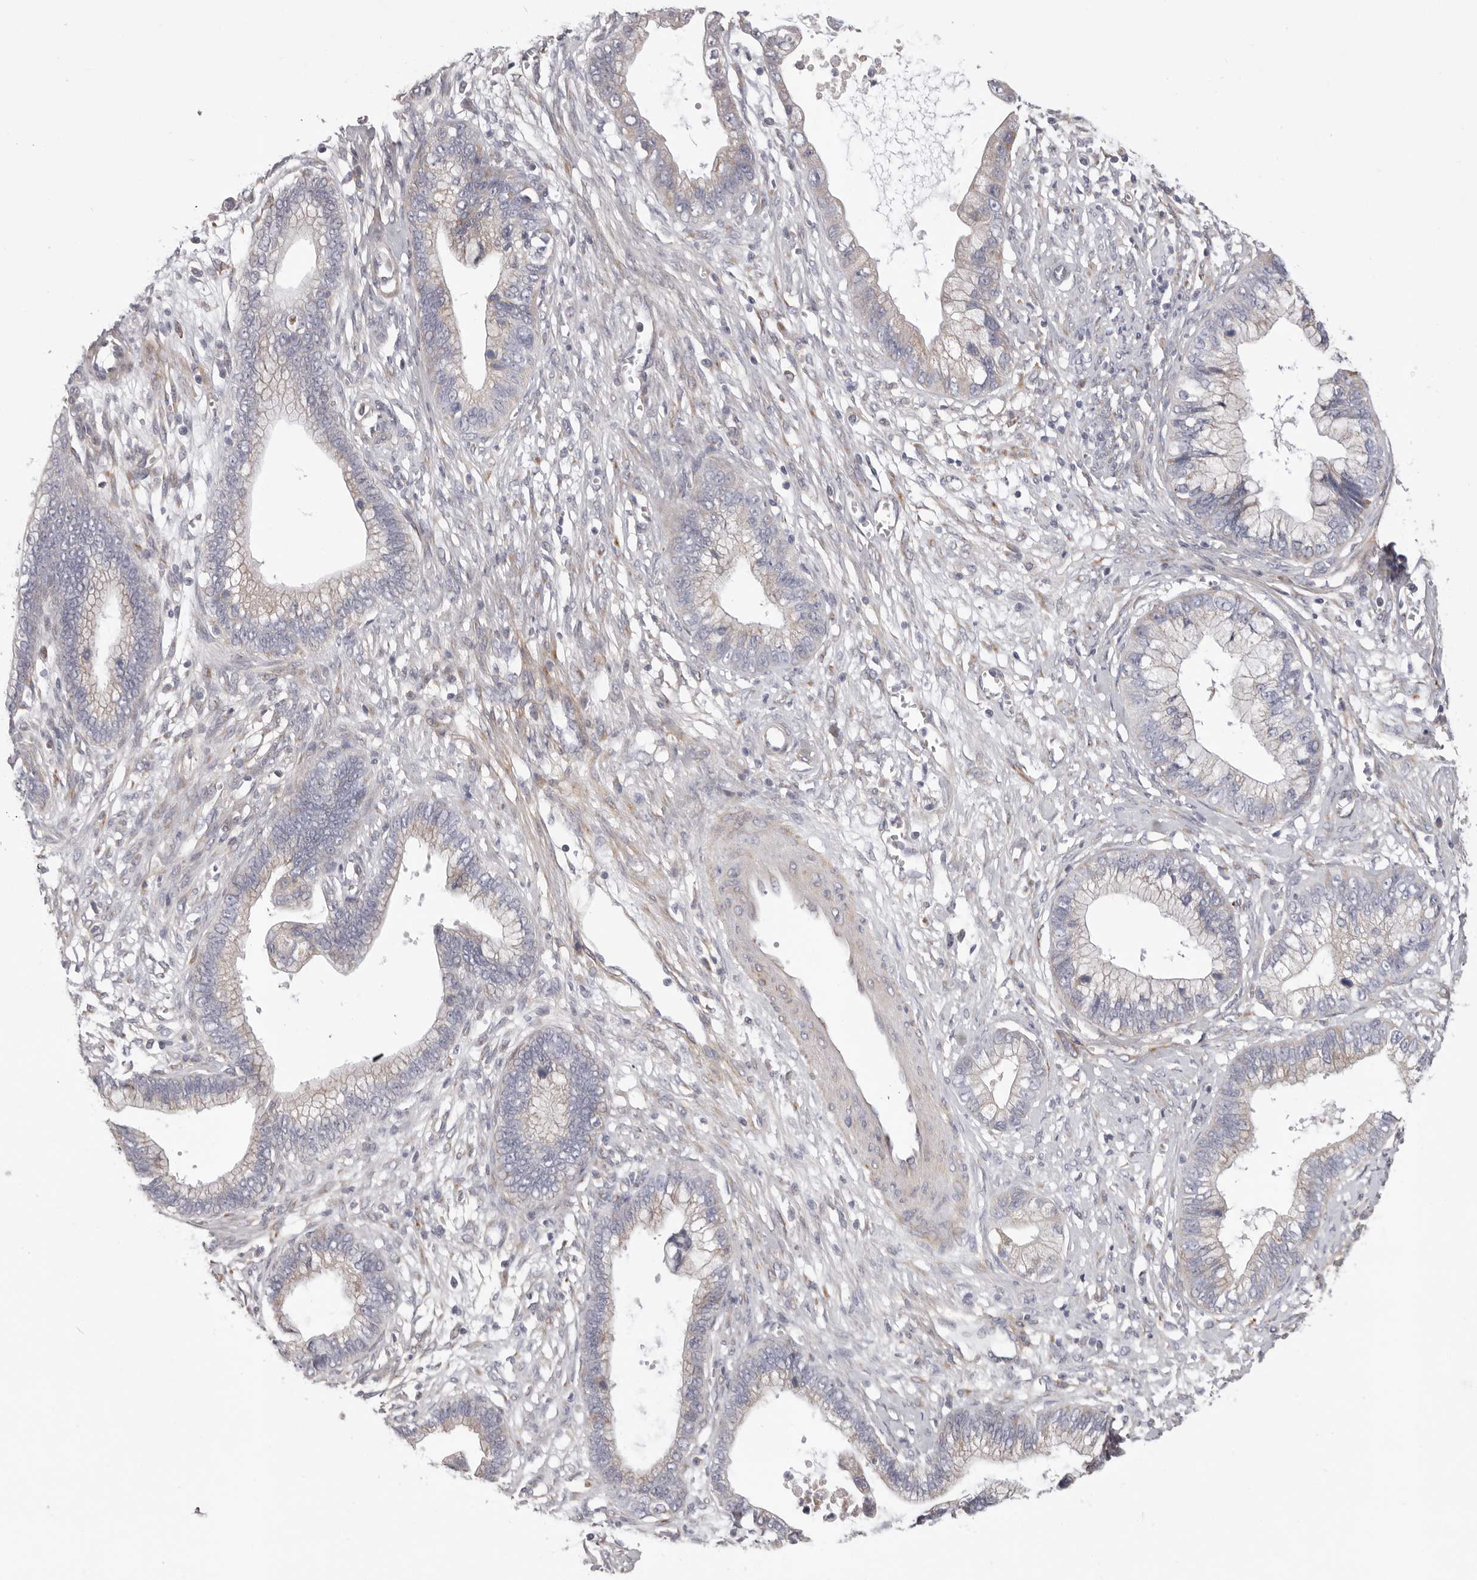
{"staining": {"intensity": "weak", "quantity": "<25%", "location": "cytoplasmic/membranous"}, "tissue": "cervical cancer", "cell_type": "Tumor cells", "image_type": "cancer", "snomed": [{"axis": "morphology", "description": "Adenocarcinoma, NOS"}, {"axis": "topography", "description": "Cervix"}], "caption": "Adenocarcinoma (cervical) was stained to show a protein in brown. There is no significant positivity in tumor cells. (DAB (3,3'-diaminobenzidine) immunohistochemistry visualized using brightfield microscopy, high magnification).", "gene": "MRPS10", "patient": {"sex": "female", "age": 44}}